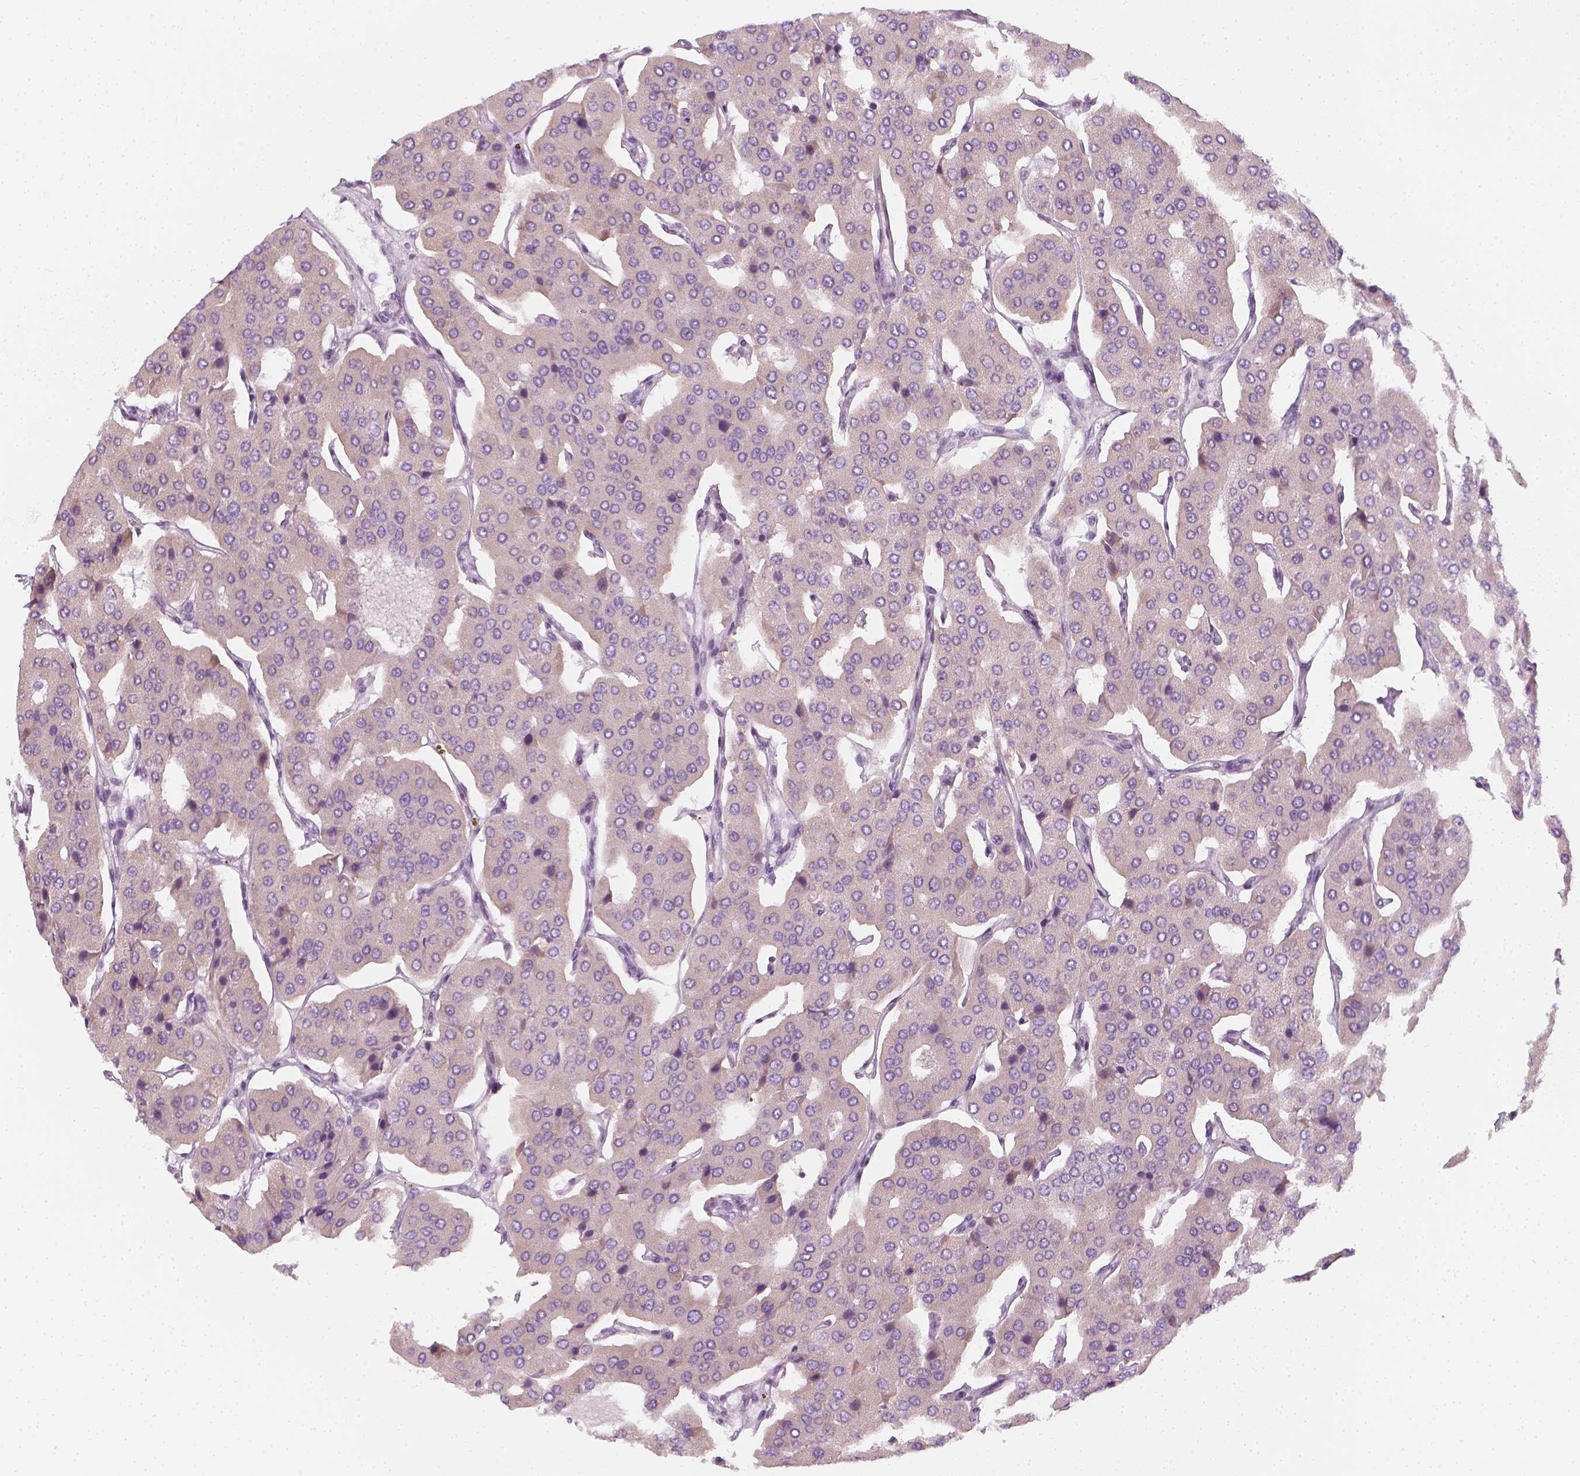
{"staining": {"intensity": "negative", "quantity": "none", "location": "none"}, "tissue": "parathyroid gland", "cell_type": "Glandular cells", "image_type": "normal", "snomed": [{"axis": "morphology", "description": "Normal tissue, NOS"}, {"axis": "morphology", "description": "Adenoma, NOS"}, {"axis": "topography", "description": "Parathyroid gland"}], "caption": "A photomicrograph of parathyroid gland stained for a protein reveals no brown staining in glandular cells. (Stains: DAB (3,3'-diaminobenzidine) IHC with hematoxylin counter stain, Microscopy: brightfield microscopy at high magnification).", "gene": "PRAME", "patient": {"sex": "female", "age": 86}}